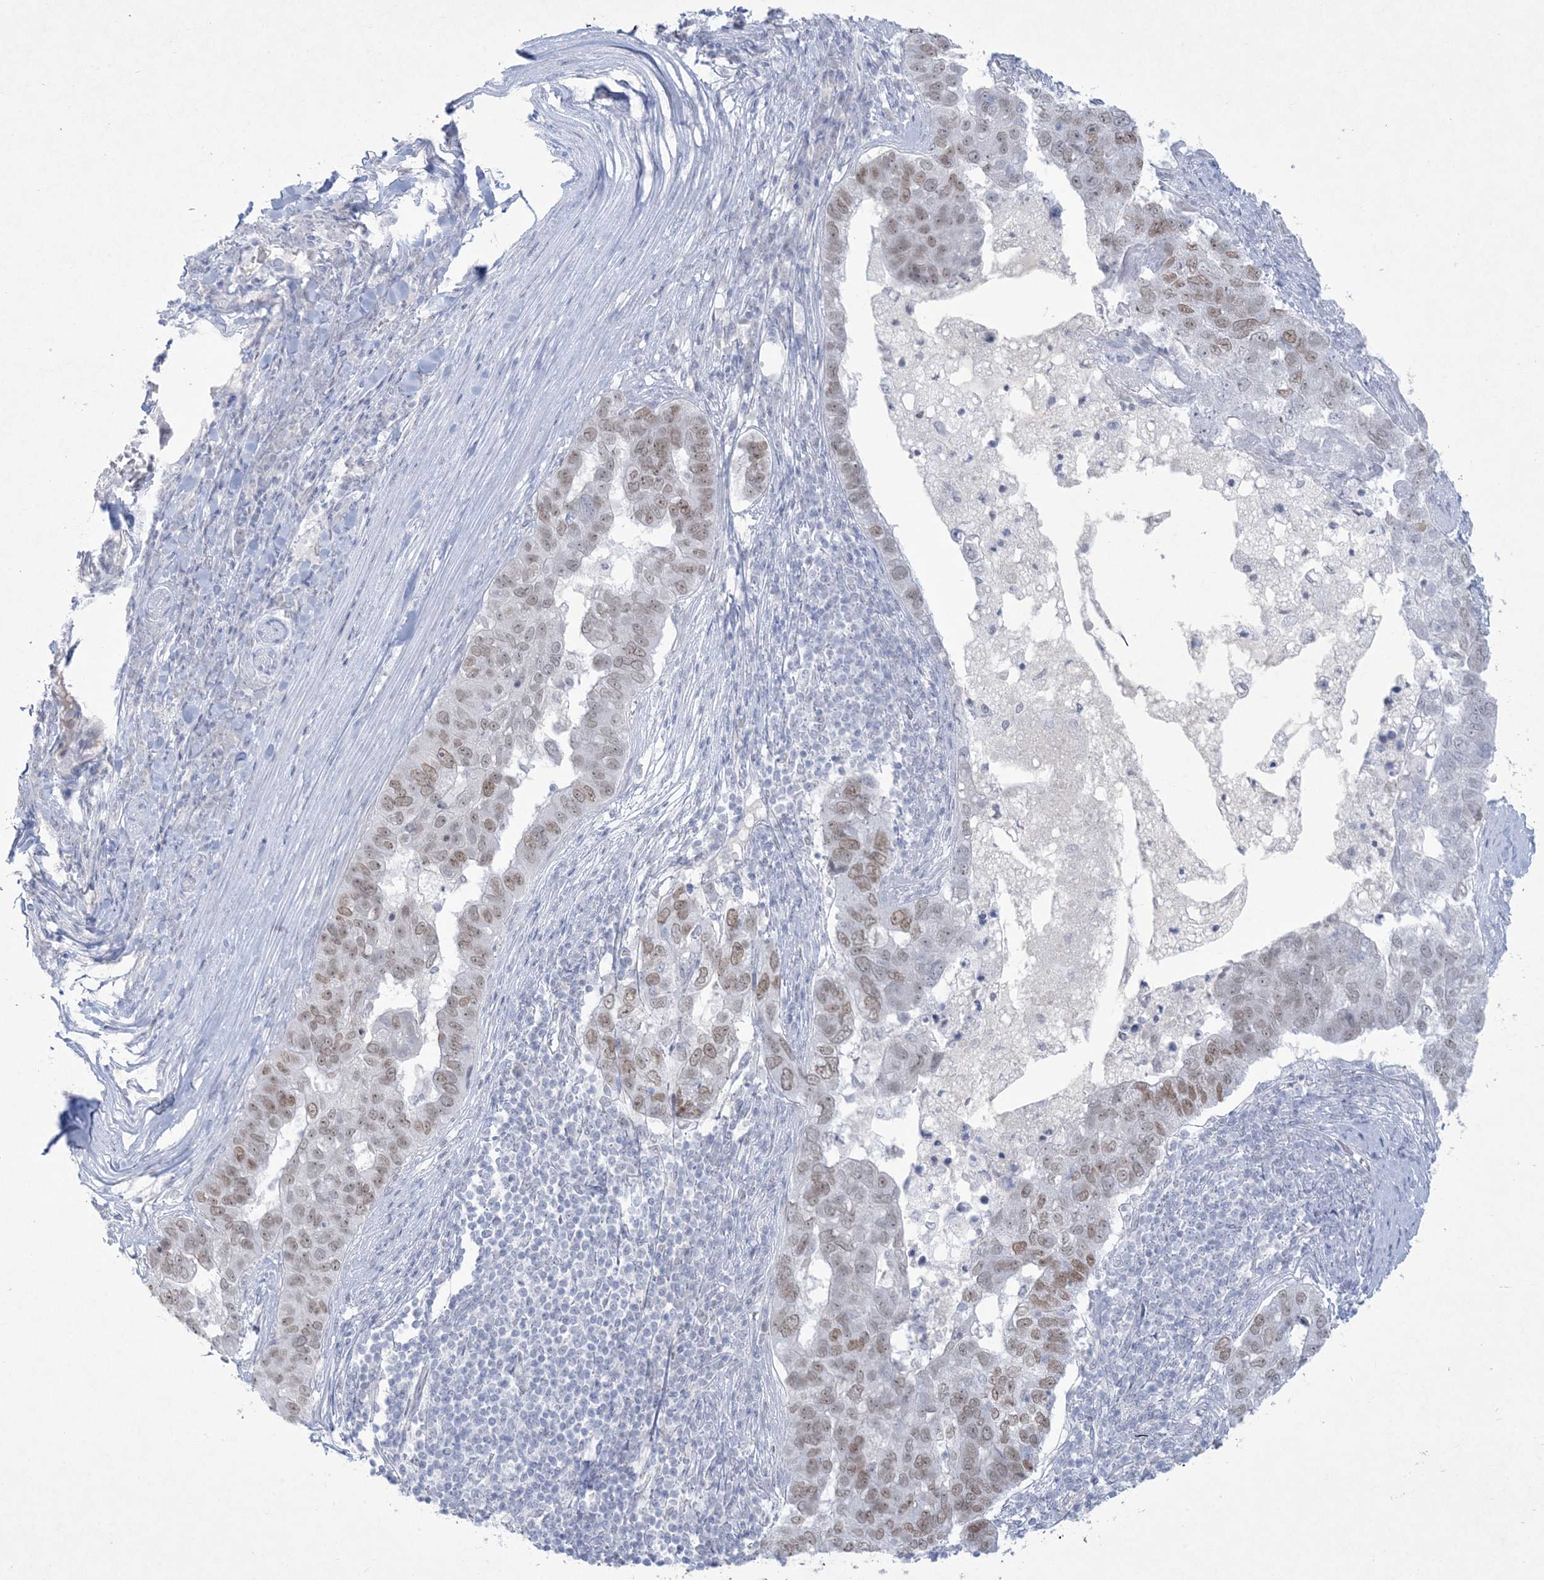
{"staining": {"intensity": "moderate", "quantity": ">75%", "location": "nuclear"}, "tissue": "pancreatic cancer", "cell_type": "Tumor cells", "image_type": "cancer", "snomed": [{"axis": "morphology", "description": "Adenocarcinoma, NOS"}, {"axis": "topography", "description": "Pancreas"}], "caption": "Human pancreatic cancer (adenocarcinoma) stained with a brown dye shows moderate nuclear positive staining in about >75% of tumor cells.", "gene": "HOMEZ", "patient": {"sex": "female", "age": 61}}